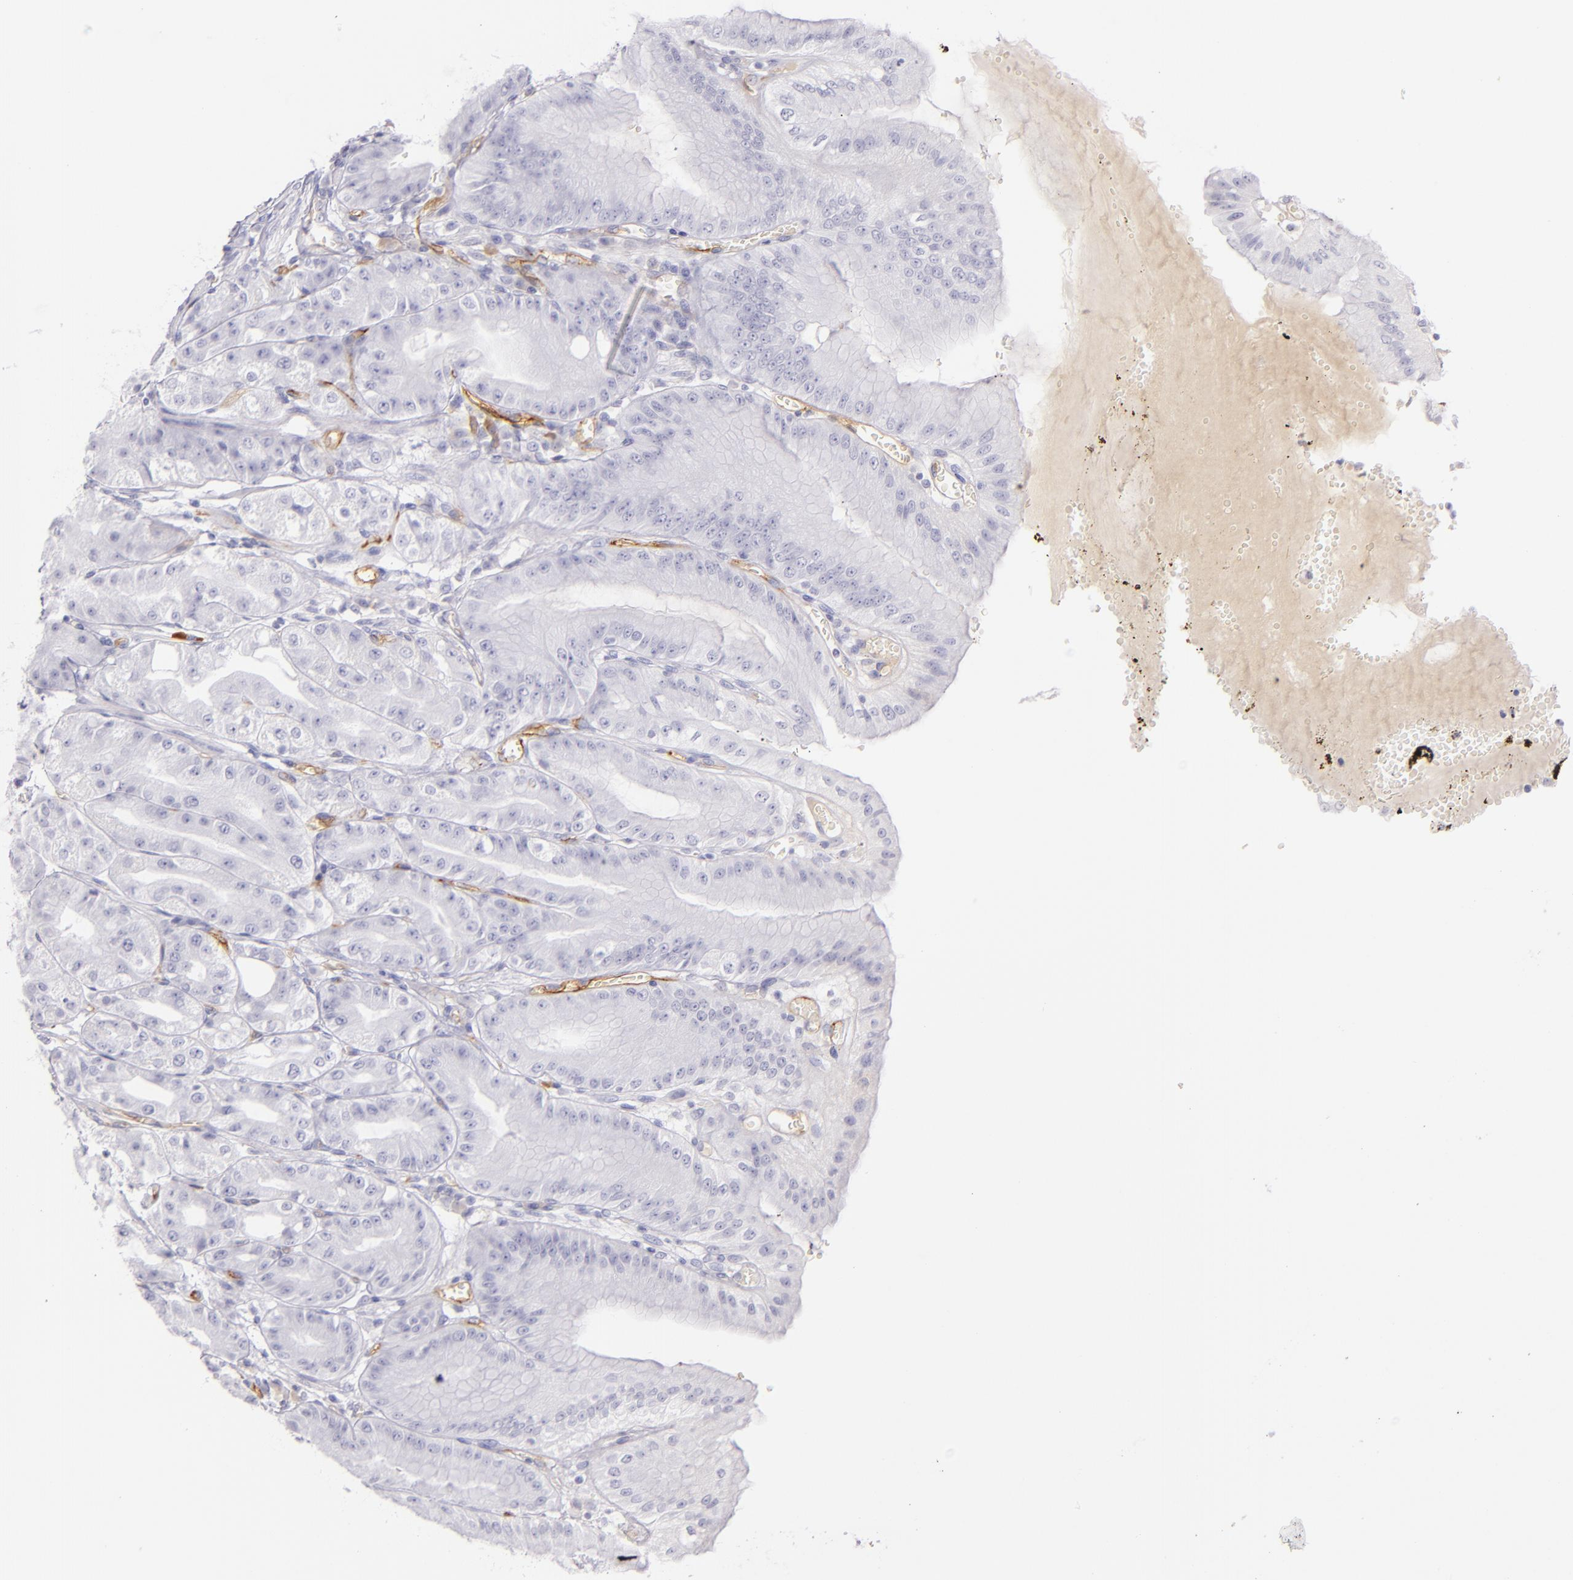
{"staining": {"intensity": "negative", "quantity": "none", "location": "none"}, "tissue": "stomach", "cell_type": "Glandular cells", "image_type": "normal", "snomed": [{"axis": "morphology", "description": "Normal tissue, NOS"}, {"axis": "topography", "description": "Stomach, lower"}], "caption": "Stomach was stained to show a protein in brown. There is no significant expression in glandular cells. (Immunohistochemistry, brightfield microscopy, high magnification).", "gene": "ICAM1", "patient": {"sex": "male", "age": 71}}